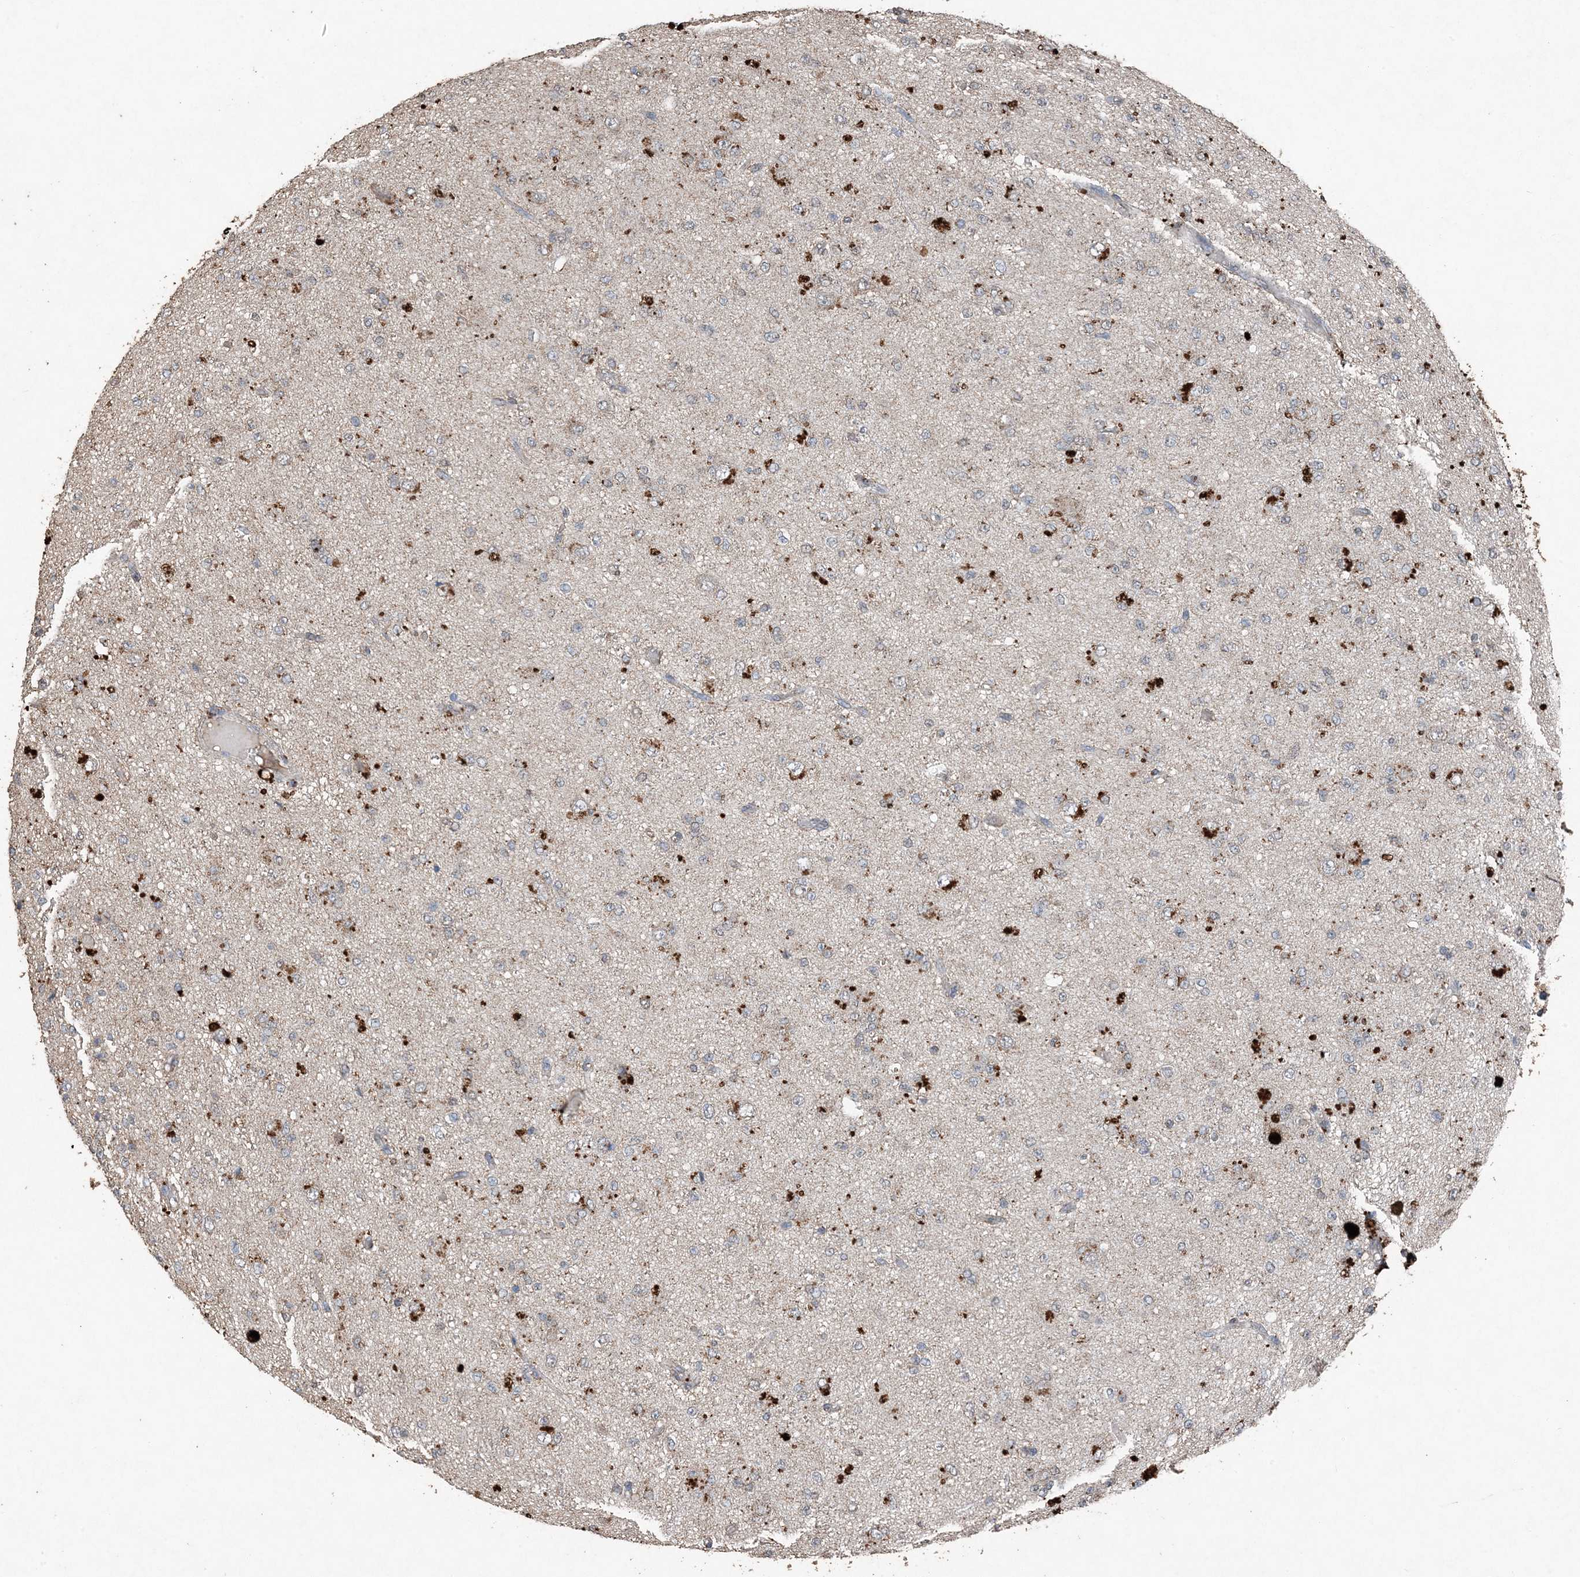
{"staining": {"intensity": "negative", "quantity": "none", "location": "none"}, "tissue": "glioma", "cell_type": "Tumor cells", "image_type": "cancer", "snomed": [{"axis": "morphology", "description": "Glioma, malignant, High grade"}, {"axis": "topography", "description": "pancreas cauda"}], "caption": "This is an IHC histopathology image of glioma. There is no expression in tumor cells.", "gene": "FCN3", "patient": {"sex": "male", "age": 60}}